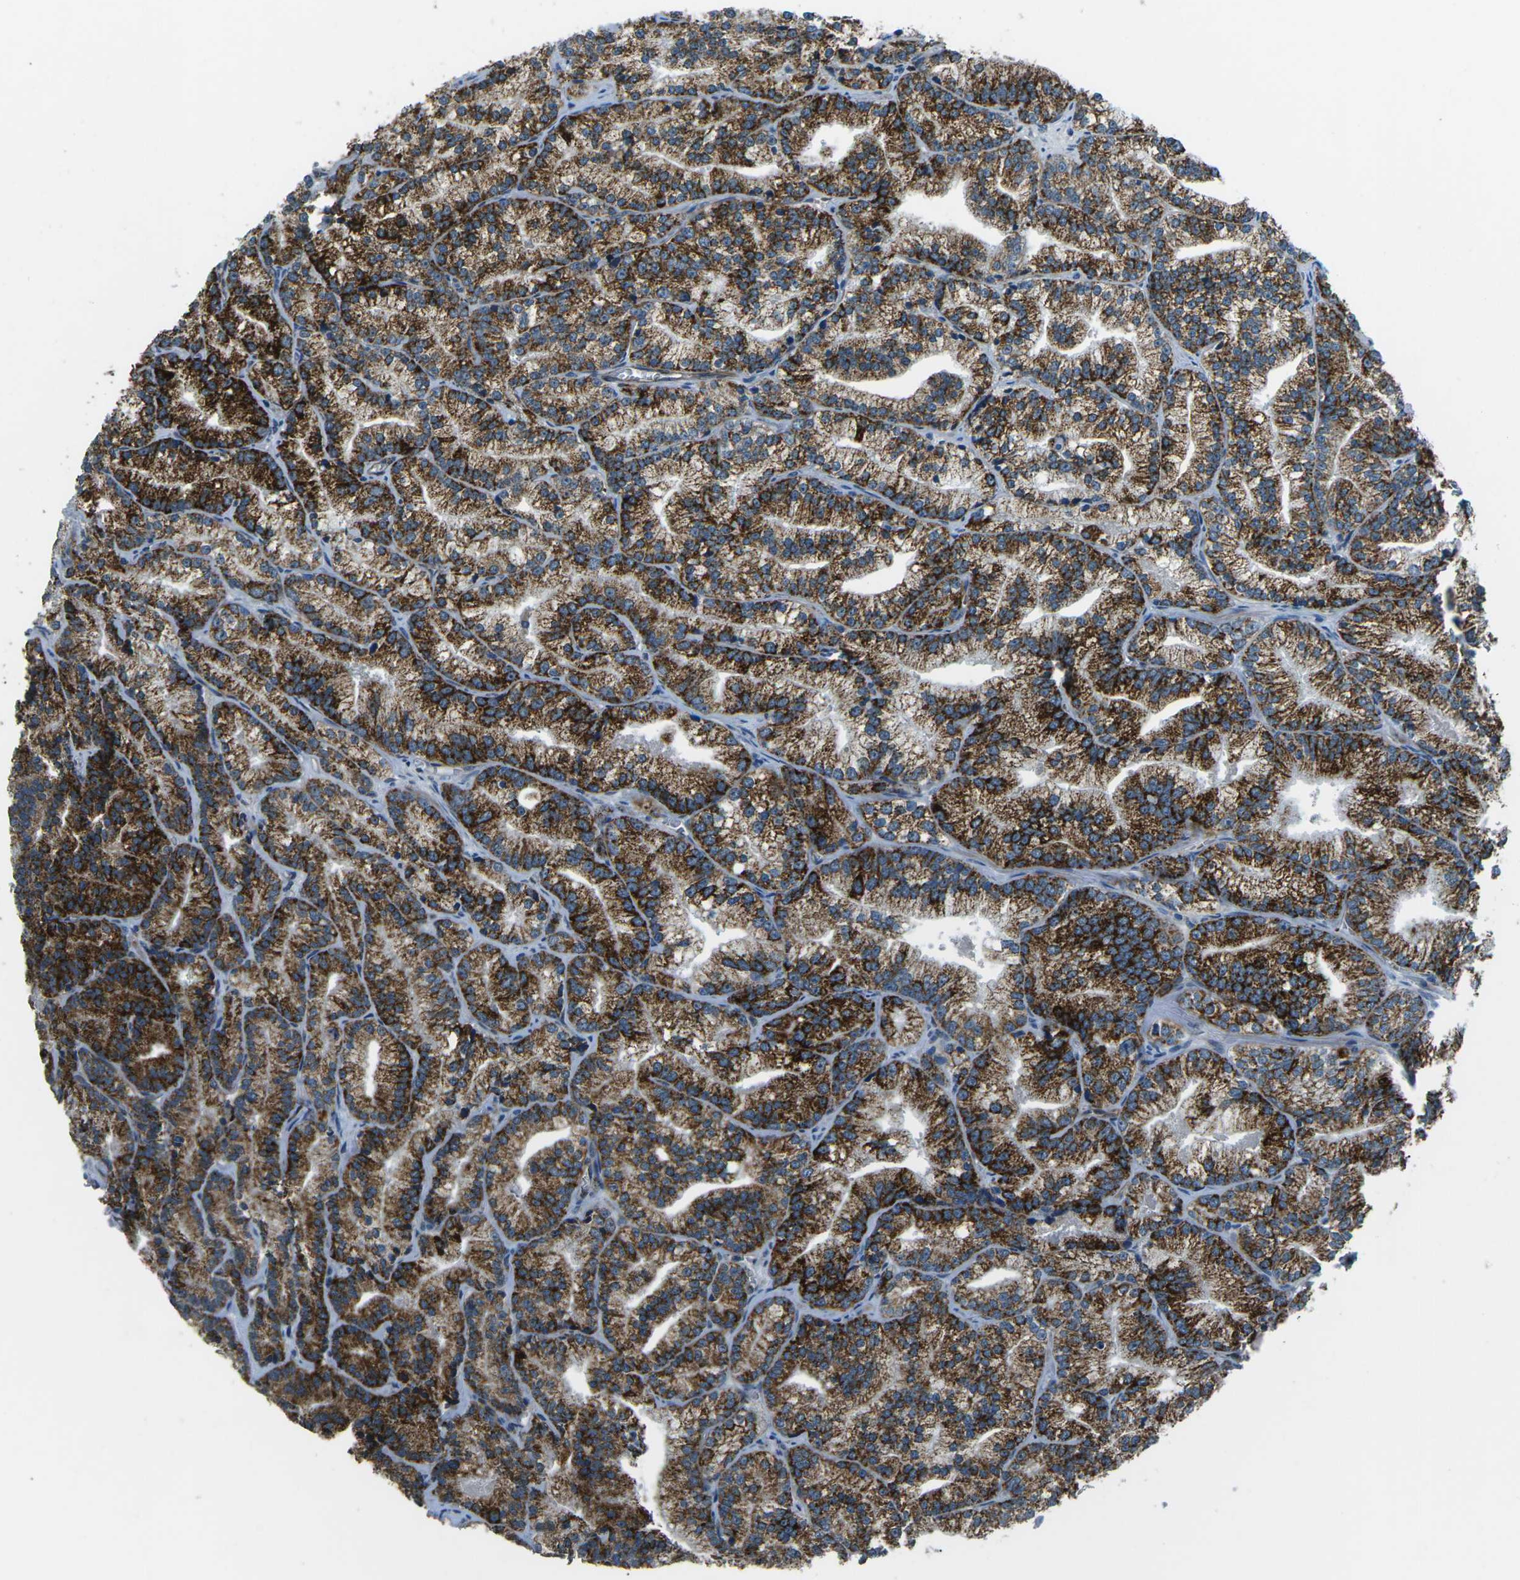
{"staining": {"intensity": "strong", "quantity": "25%-75%", "location": "cytoplasmic/membranous"}, "tissue": "prostate cancer", "cell_type": "Tumor cells", "image_type": "cancer", "snomed": [{"axis": "morphology", "description": "Adenocarcinoma, Low grade"}, {"axis": "topography", "description": "Prostate"}], "caption": "IHC micrograph of neoplastic tissue: prostate cancer (adenocarcinoma (low-grade)) stained using immunohistochemistry reveals high levels of strong protein expression localized specifically in the cytoplasmic/membranous of tumor cells, appearing as a cytoplasmic/membranous brown color.", "gene": "AFAP1", "patient": {"sex": "male", "age": 89}}